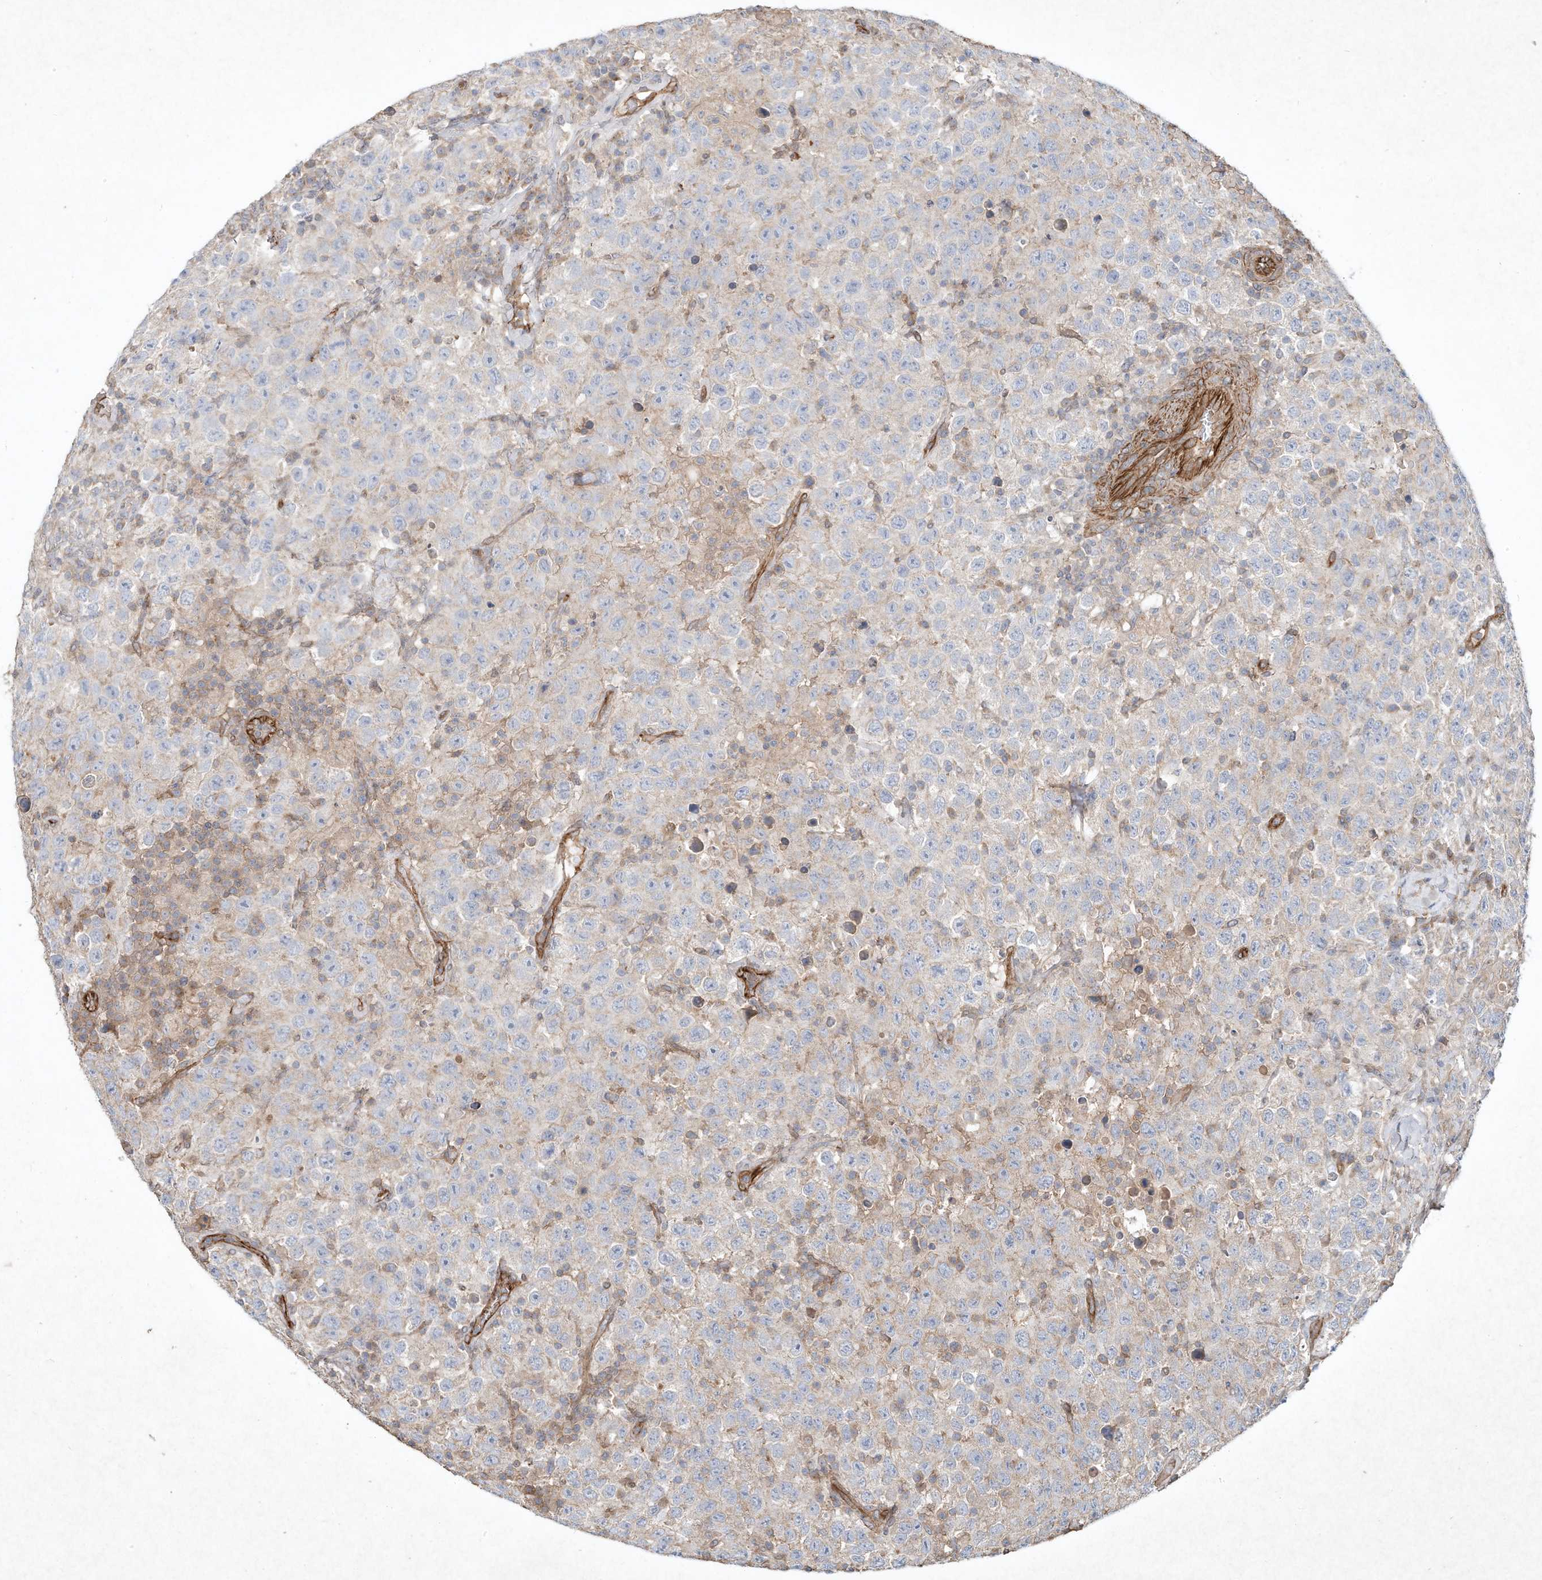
{"staining": {"intensity": "negative", "quantity": "none", "location": "none"}, "tissue": "testis cancer", "cell_type": "Tumor cells", "image_type": "cancer", "snomed": [{"axis": "morphology", "description": "Seminoma, NOS"}, {"axis": "topography", "description": "Testis"}], "caption": "Immunohistochemistry image of neoplastic tissue: seminoma (testis) stained with DAB (3,3'-diaminobenzidine) exhibits no significant protein positivity in tumor cells.", "gene": "HTR5A", "patient": {"sex": "male", "age": 41}}